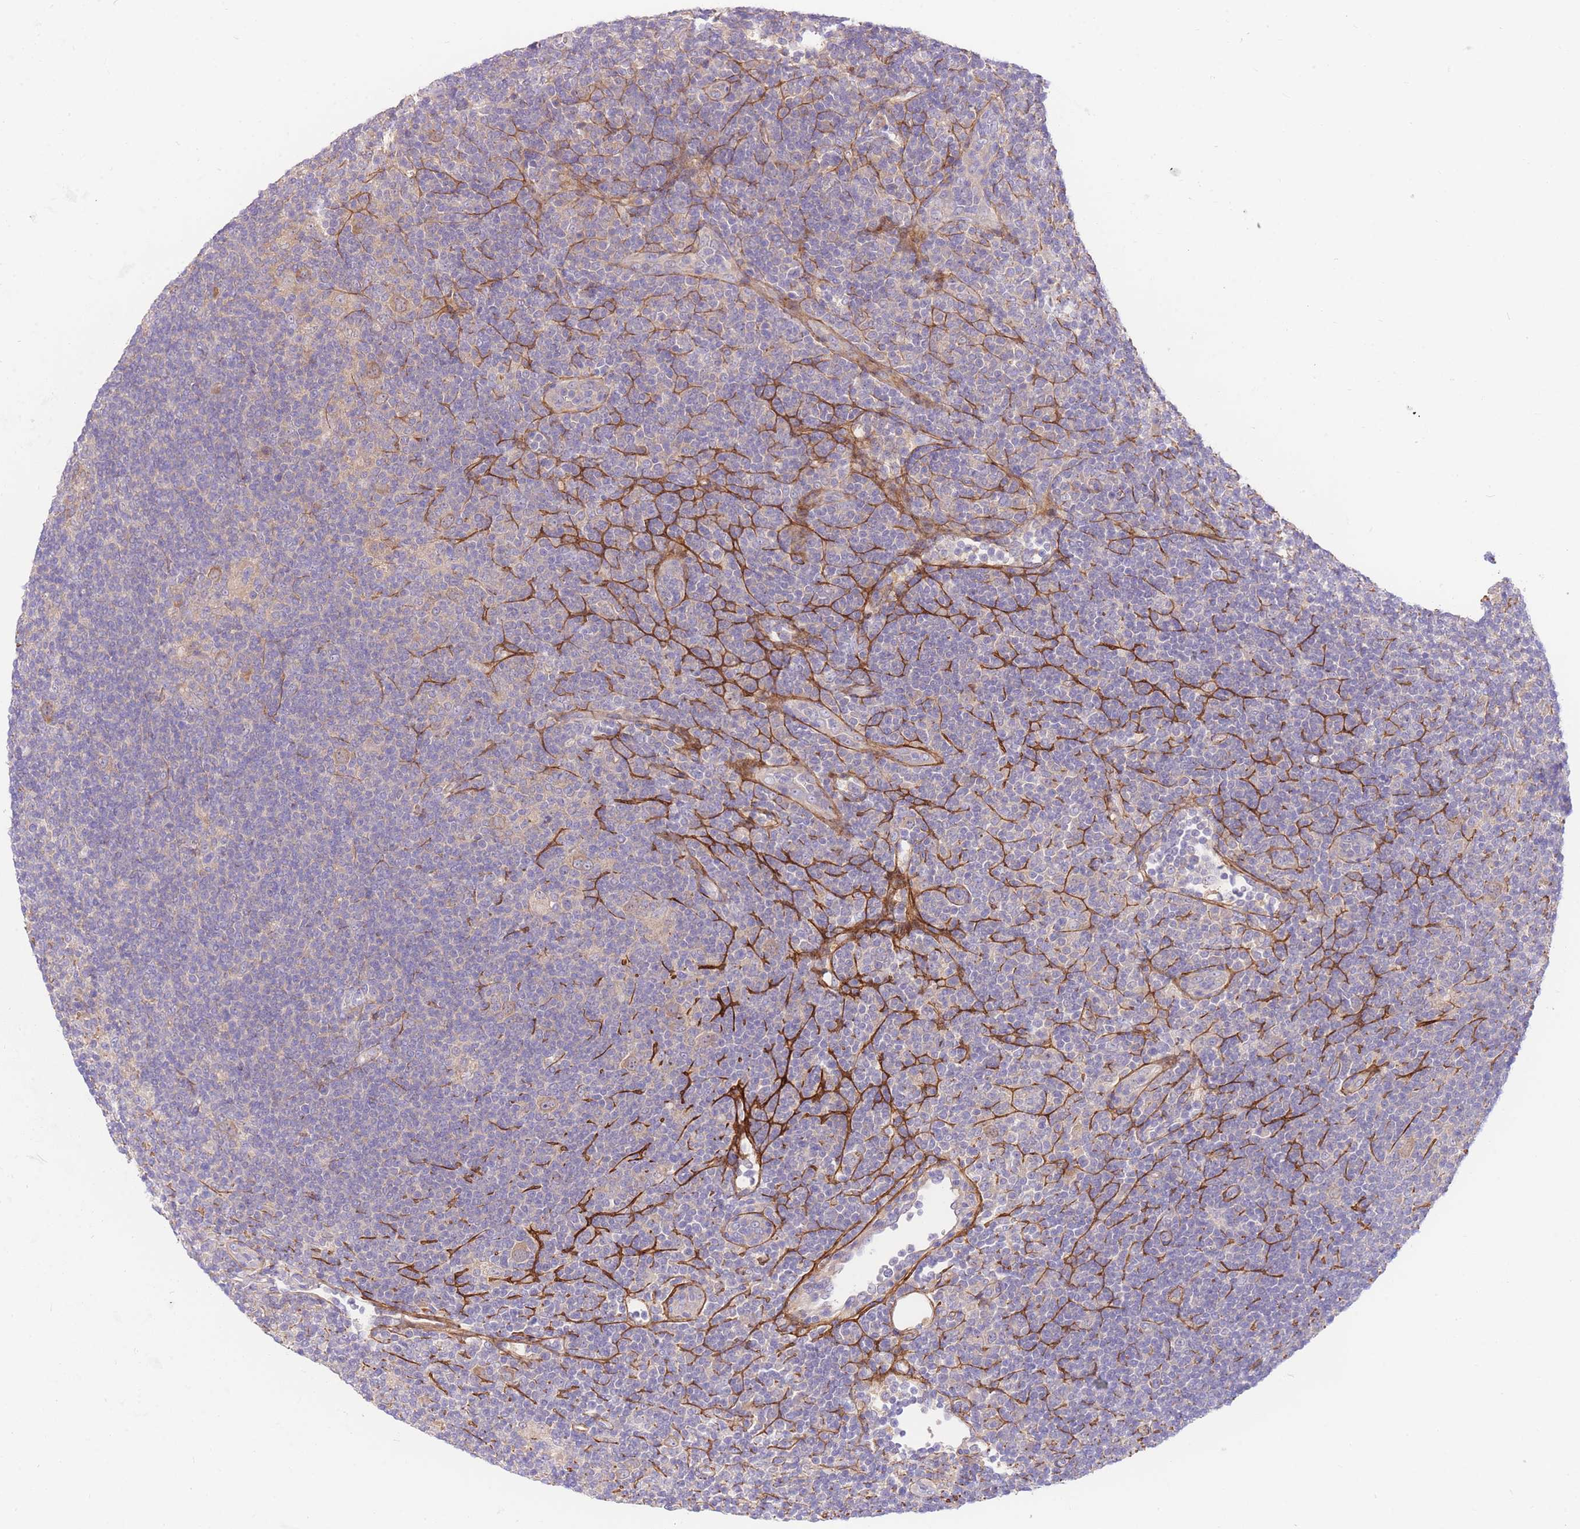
{"staining": {"intensity": "weak", "quantity": ">75%", "location": "cytoplasmic/membranous"}, "tissue": "lymphoma", "cell_type": "Tumor cells", "image_type": "cancer", "snomed": [{"axis": "morphology", "description": "Hodgkin's disease, NOS"}, {"axis": "topography", "description": "Lymph node"}], "caption": "A micrograph of Hodgkin's disease stained for a protein reveals weak cytoplasmic/membranous brown staining in tumor cells. (brown staining indicates protein expression, while blue staining denotes nuclei).", "gene": "LIPH", "patient": {"sex": "female", "age": 57}}